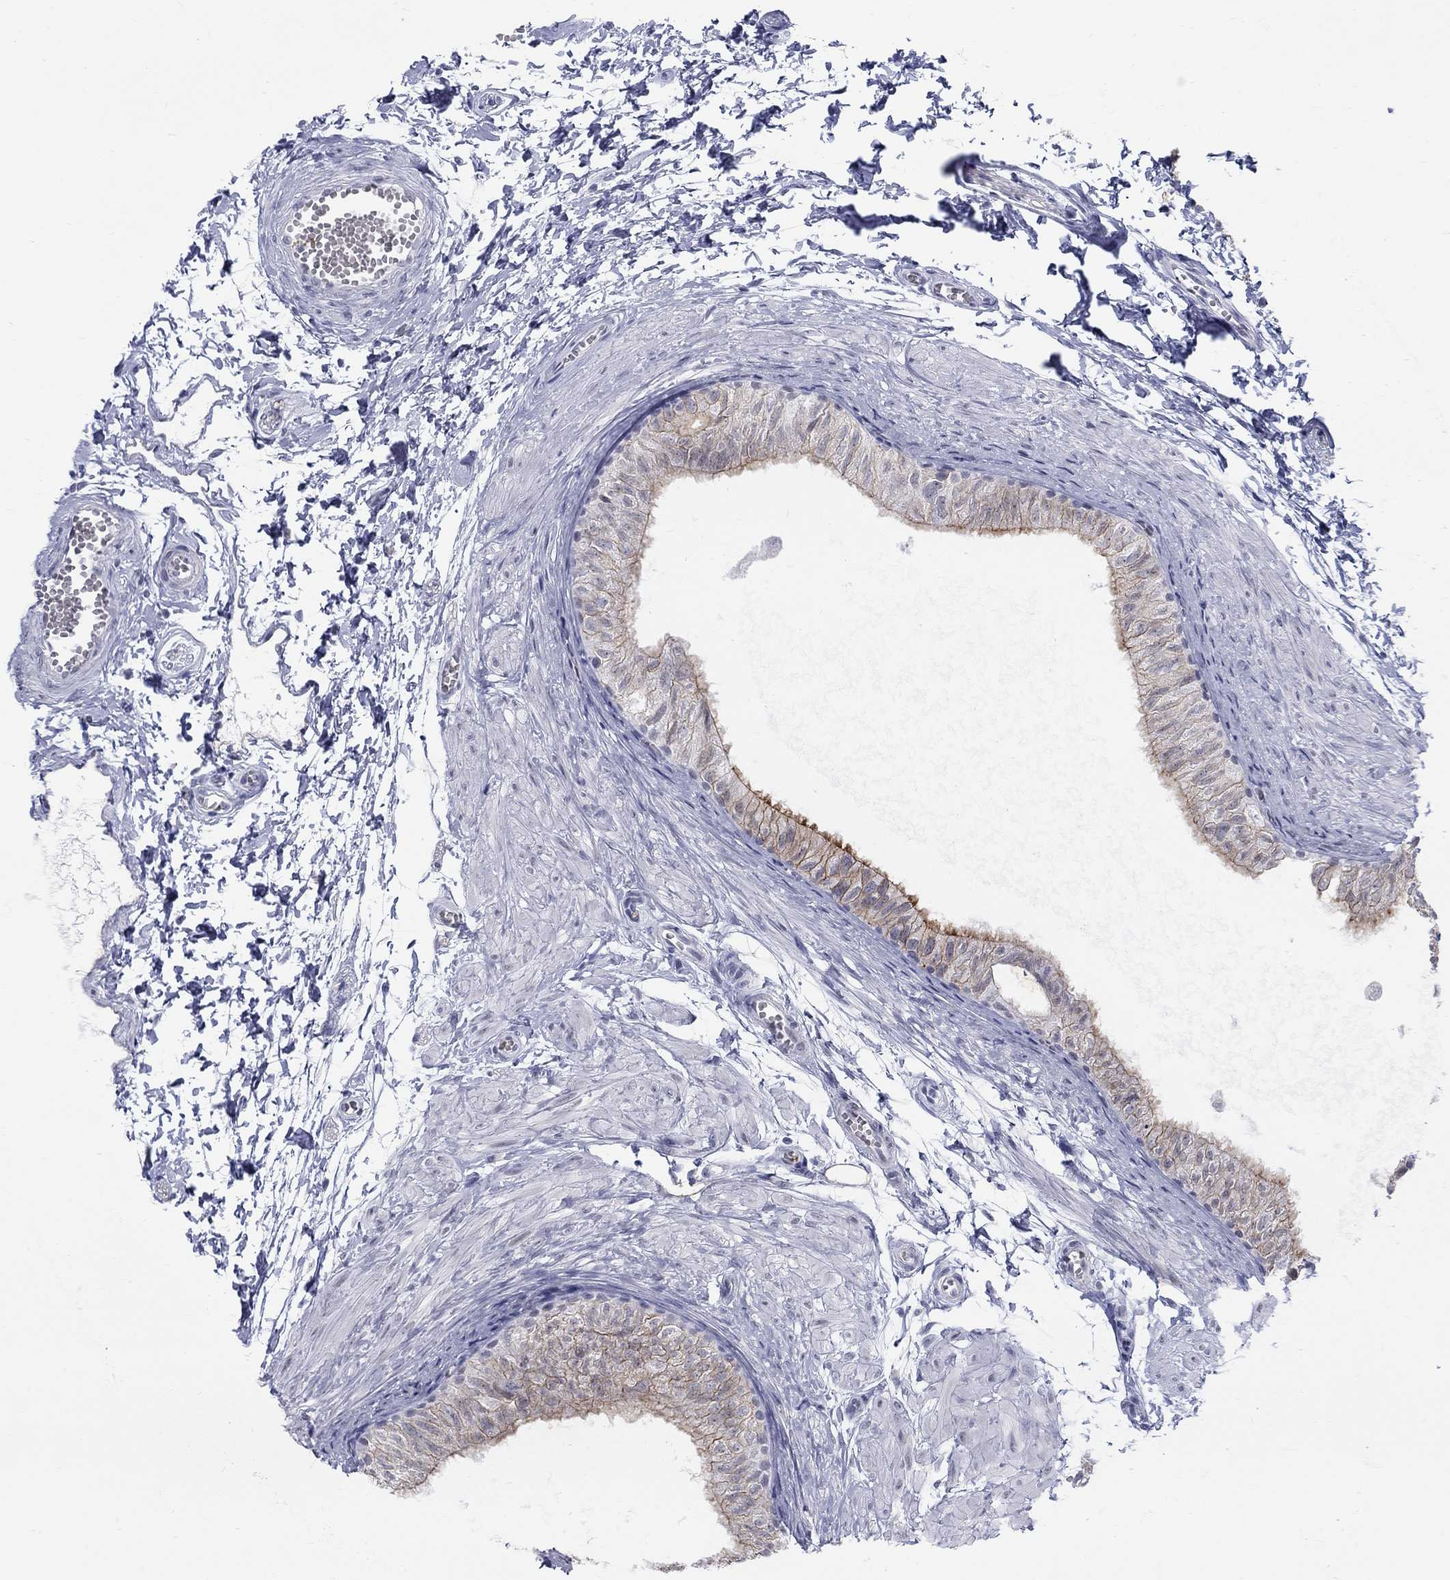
{"staining": {"intensity": "moderate", "quantity": "<25%", "location": "cytoplasmic/membranous"}, "tissue": "epididymis", "cell_type": "Glandular cells", "image_type": "normal", "snomed": [{"axis": "morphology", "description": "Normal tissue, NOS"}, {"axis": "topography", "description": "Epididymis"}], "caption": "IHC histopathology image of benign epididymis: epididymis stained using immunohistochemistry exhibits low levels of moderate protein expression localized specifically in the cytoplasmic/membranous of glandular cells, appearing as a cytoplasmic/membranous brown color.", "gene": "DMTN", "patient": {"sex": "male", "age": 22}}